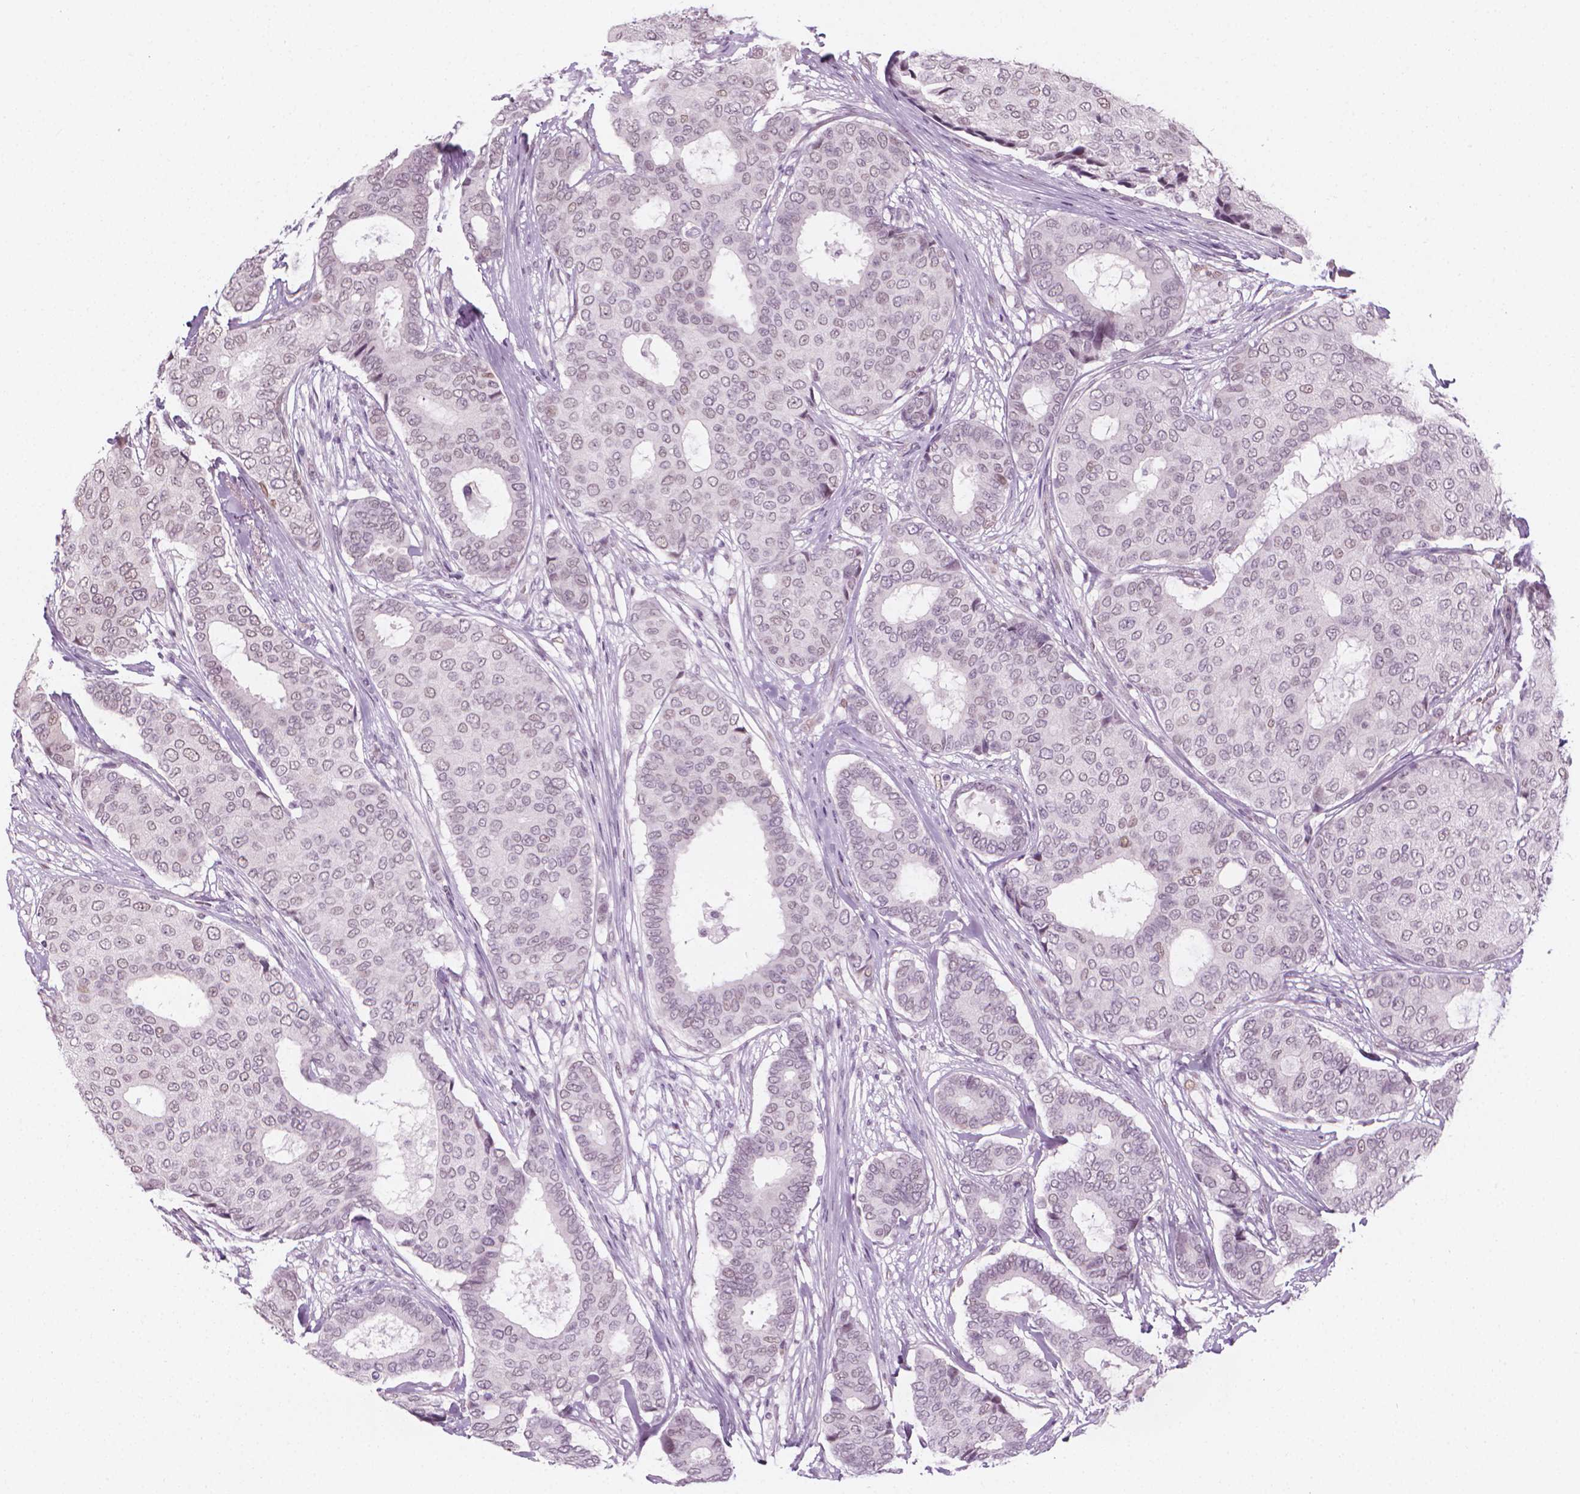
{"staining": {"intensity": "weak", "quantity": "<25%", "location": "nuclear"}, "tissue": "breast cancer", "cell_type": "Tumor cells", "image_type": "cancer", "snomed": [{"axis": "morphology", "description": "Duct carcinoma"}, {"axis": "topography", "description": "Breast"}], "caption": "Human breast infiltrating ductal carcinoma stained for a protein using immunohistochemistry demonstrates no expression in tumor cells.", "gene": "CDKN1C", "patient": {"sex": "female", "age": 75}}